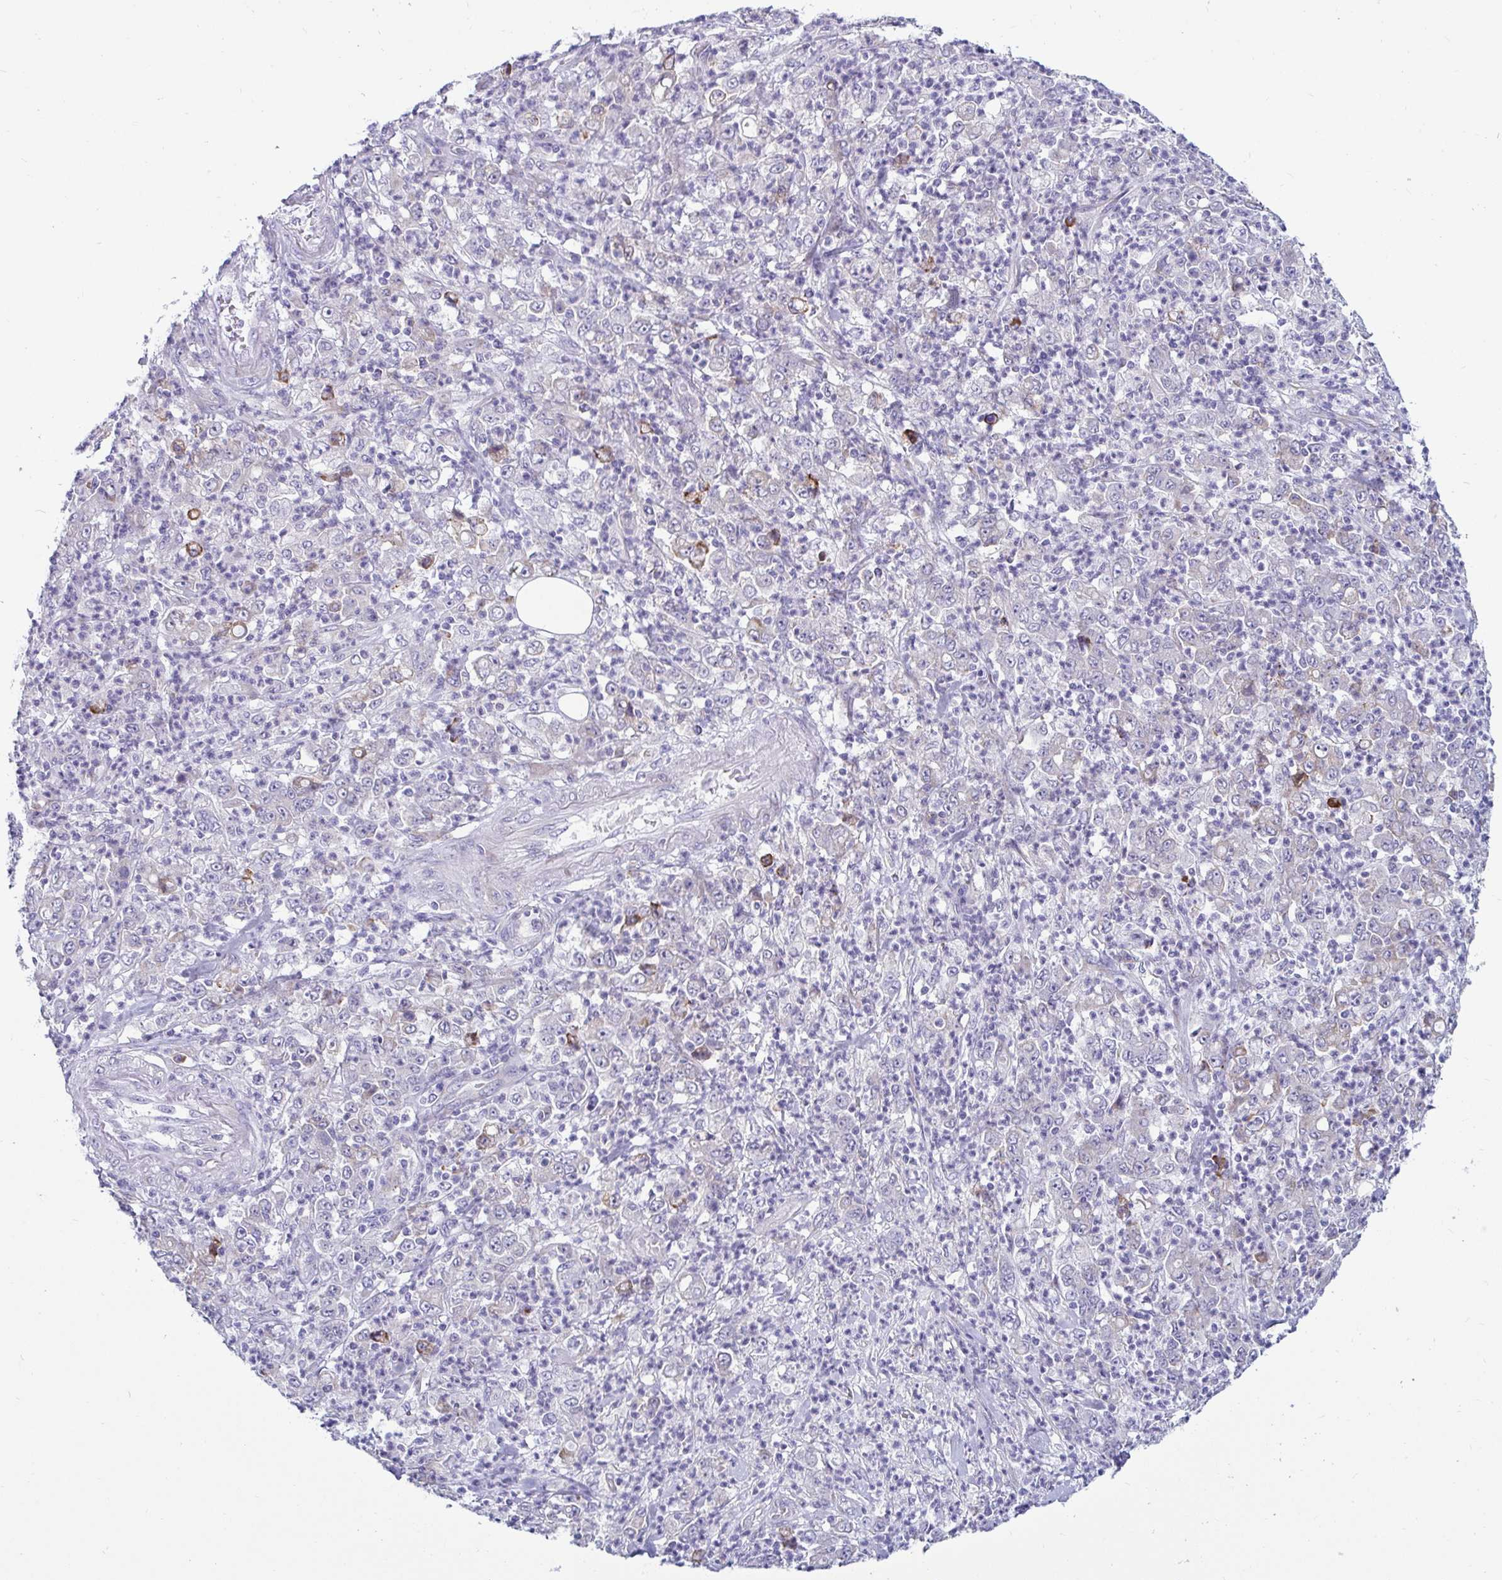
{"staining": {"intensity": "weak", "quantity": "<25%", "location": "cytoplasmic/membranous"}, "tissue": "stomach cancer", "cell_type": "Tumor cells", "image_type": "cancer", "snomed": [{"axis": "morphology", "description": "Adenocarcinoma, NOS"}, {"axis": "topography", "description": "Stomach, lower"}], "caption": "Tumor cells are negative for protein expression in human stomach cancer.", "gene": "TFPI2", "patient": {"sex": "female", "age": 71}}